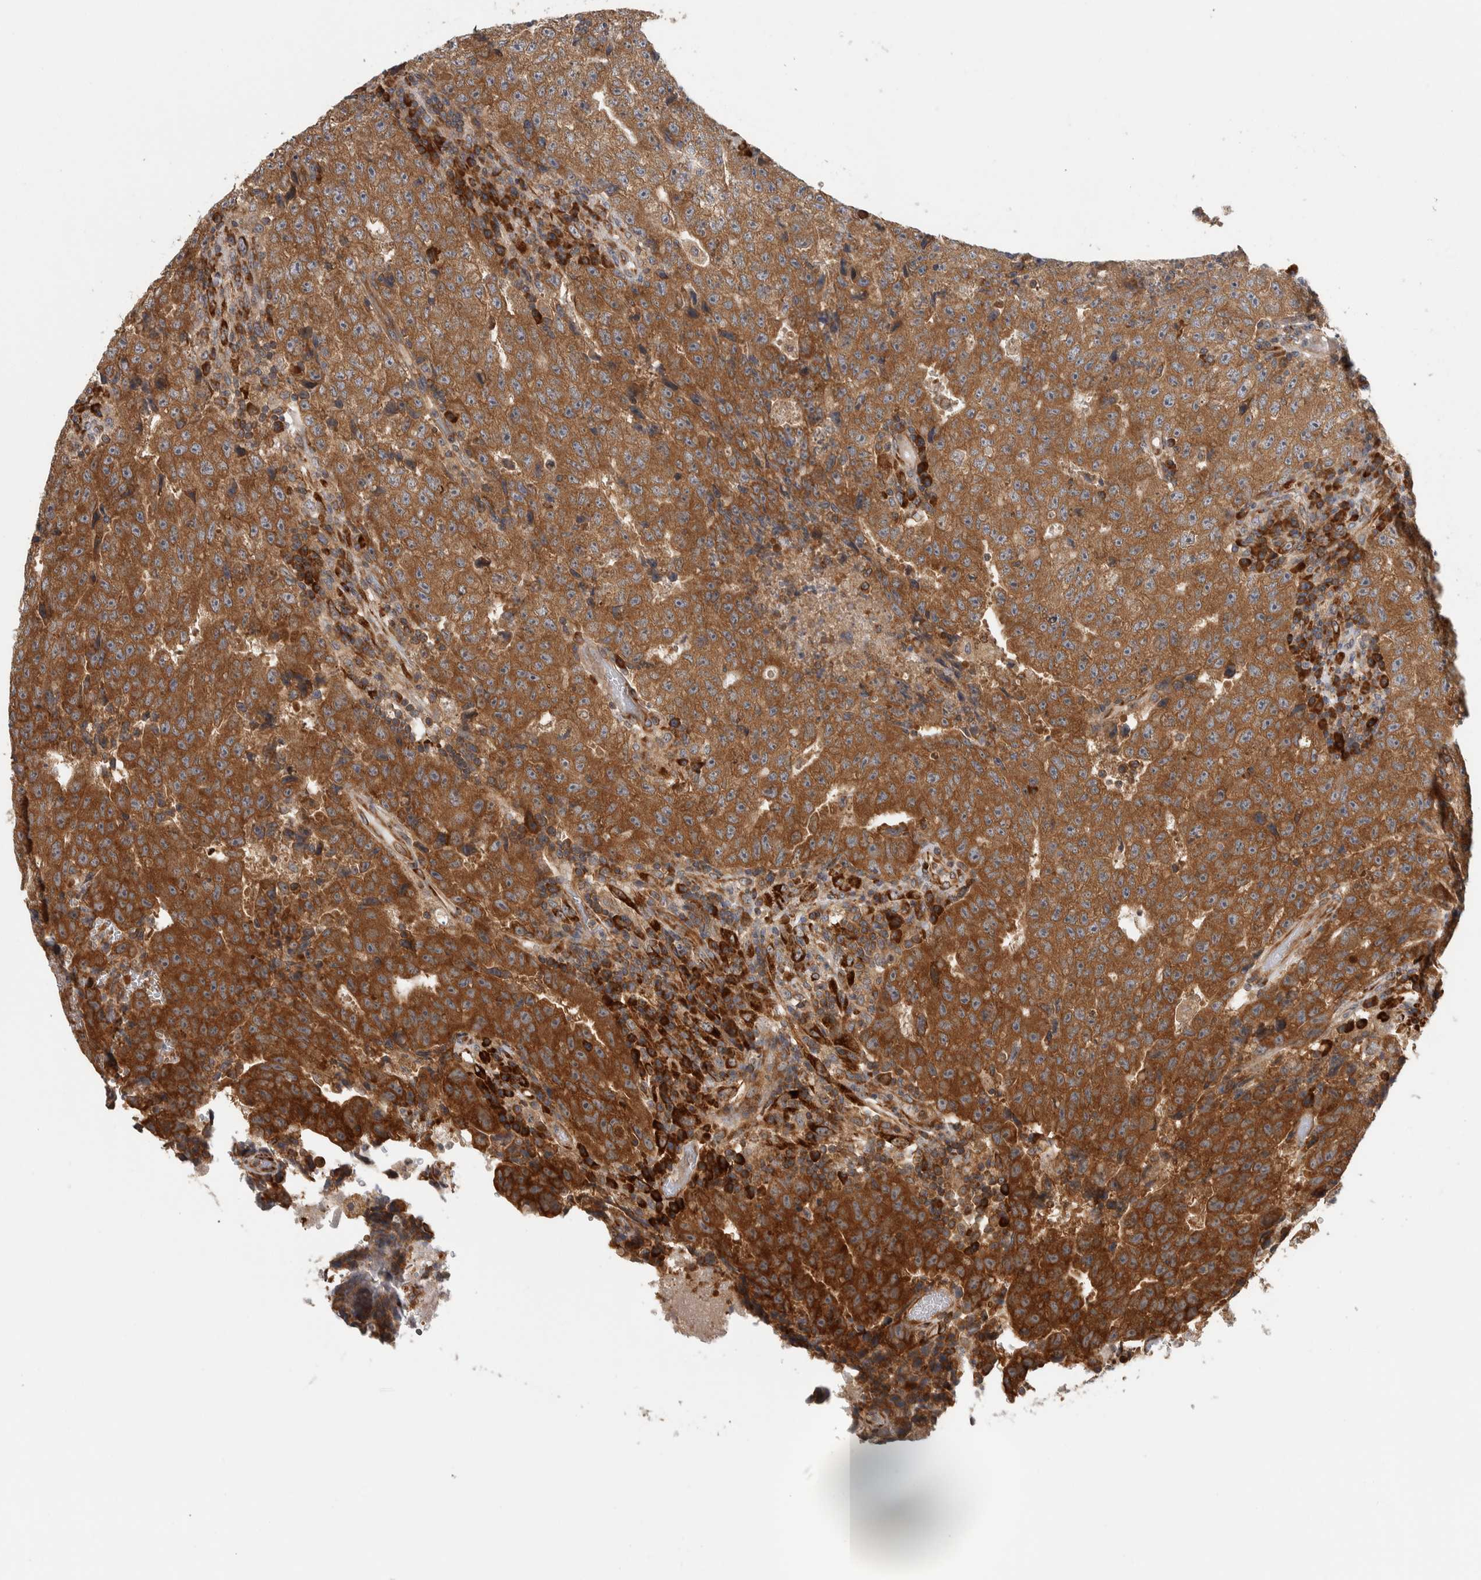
{"staining": {"intensity": "strong", "quantity": ">75%", "location": "cytoplasmic/membranous"}, "tissue": "testis cancer", "cell_type": "Tumor cells", "image_type": "cancer", "snomed": [{"axis": "morphology", "description": "Necrosis, NOS"}, {"axis": "morphology", "description": "Carcinoma, Embryonal, NOS"}, {"axis": "topography", "description": "Testis"}], "caption": "Tumor cells demonstrate strong cytoplasmic/membranous expression in about >75% of cells in testis cancer.", "gene": "EIF3H", "patient": {"sex": "male", "age": 19}}